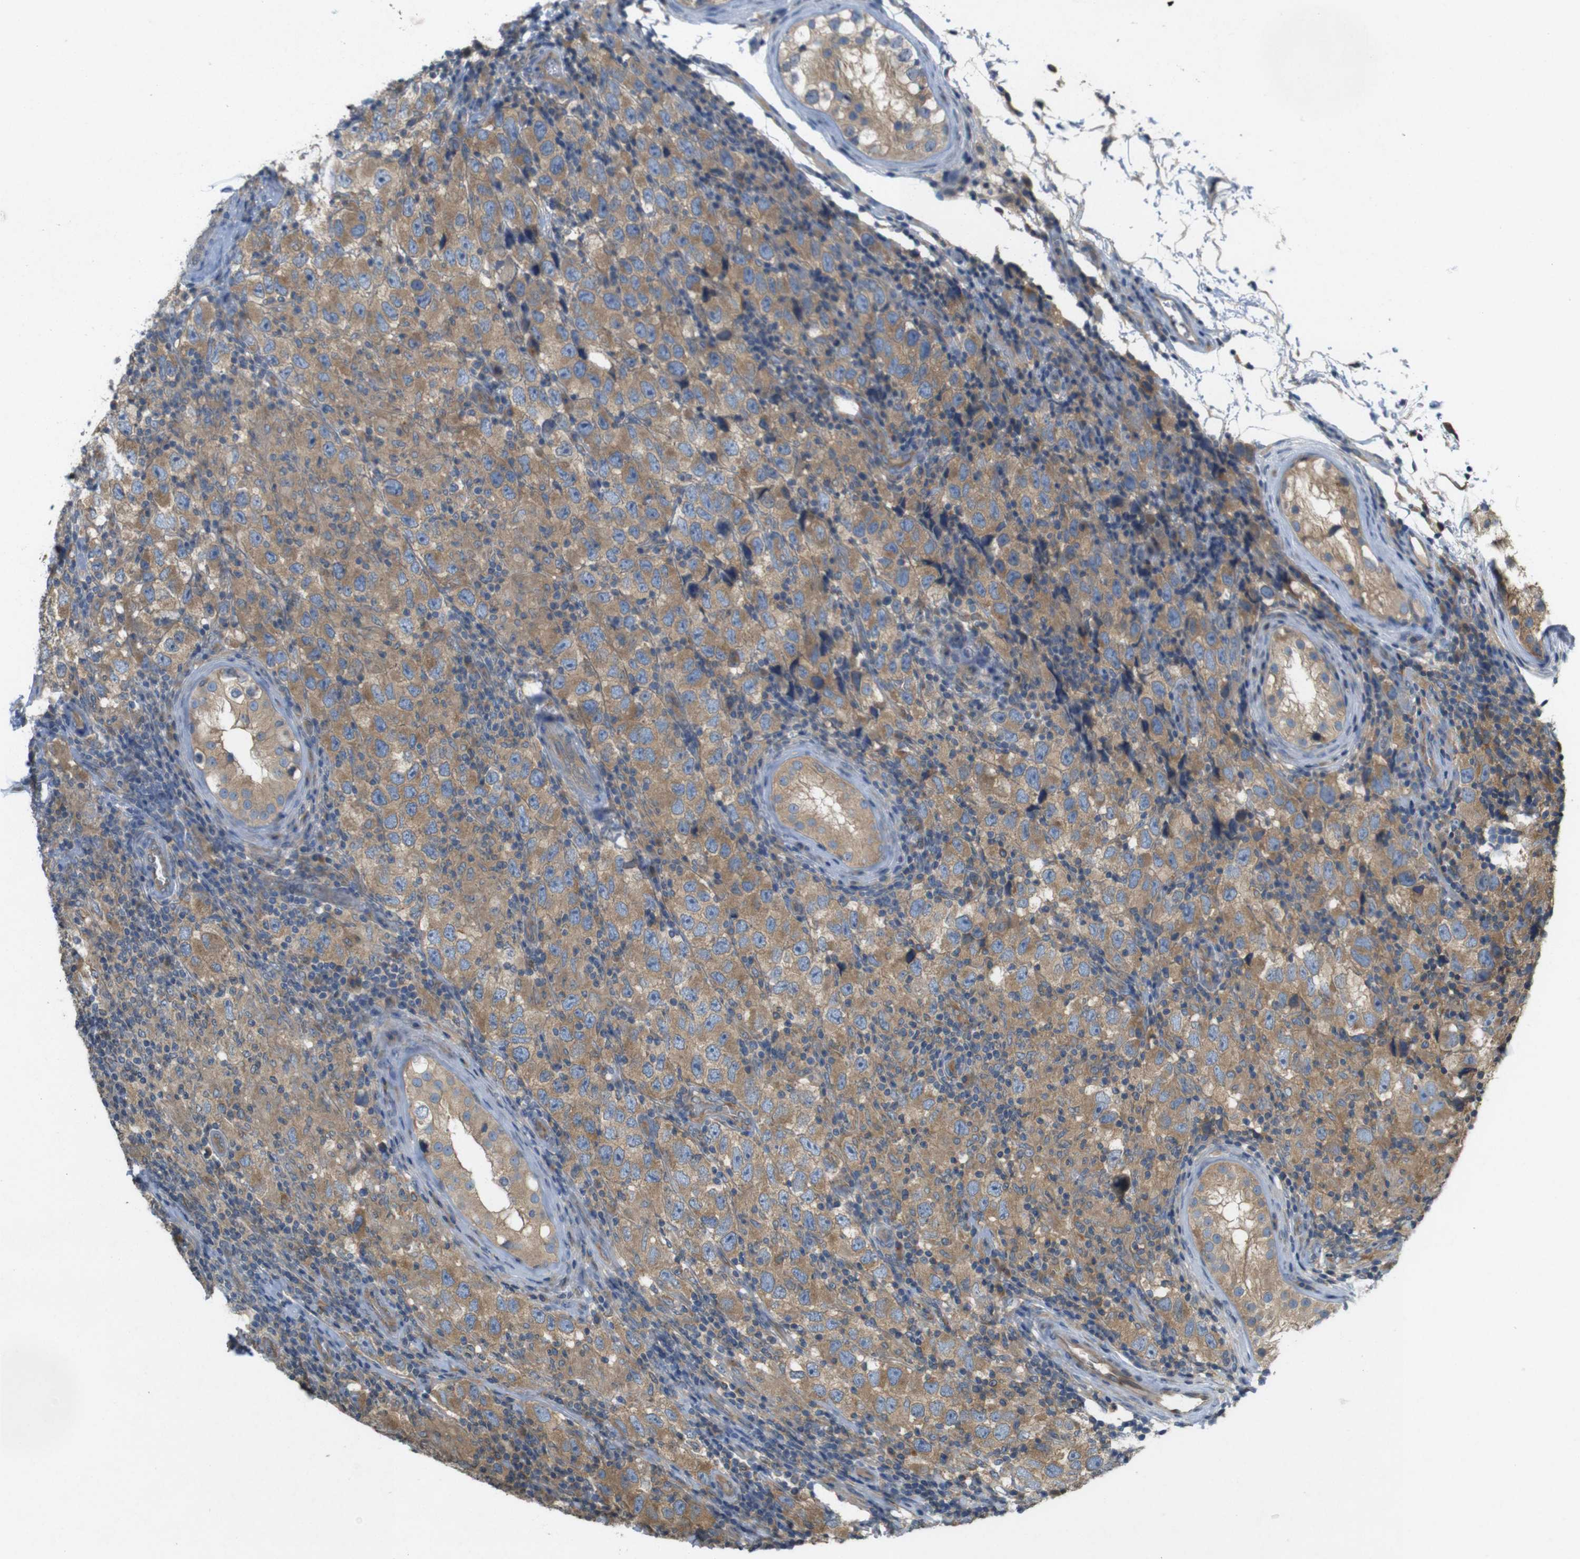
{"staining": {"intensity": "moderate", "quantity": ">75%", "location": "cytoplasmic/membranous"}, "tissue": "testis cancer", "cell_type": "Tumor cells", "image_type": "cancer", "snomed": [{"axis": "morphology", "description": "Carcinoma, Embryonal, NOS"}, {"axis": "topography", "description": "Testis"}], "caption": "An immunohistochemistry photomicrograph of tumor tissue is shown. Protein staining in brown highlights moderate cytoplasmic/membranous positivity in testis cancer (embryonal carcinoma) within tumor cells.", "gene": "KIF5B", "patient": {"sex": "male", "age": 21}}